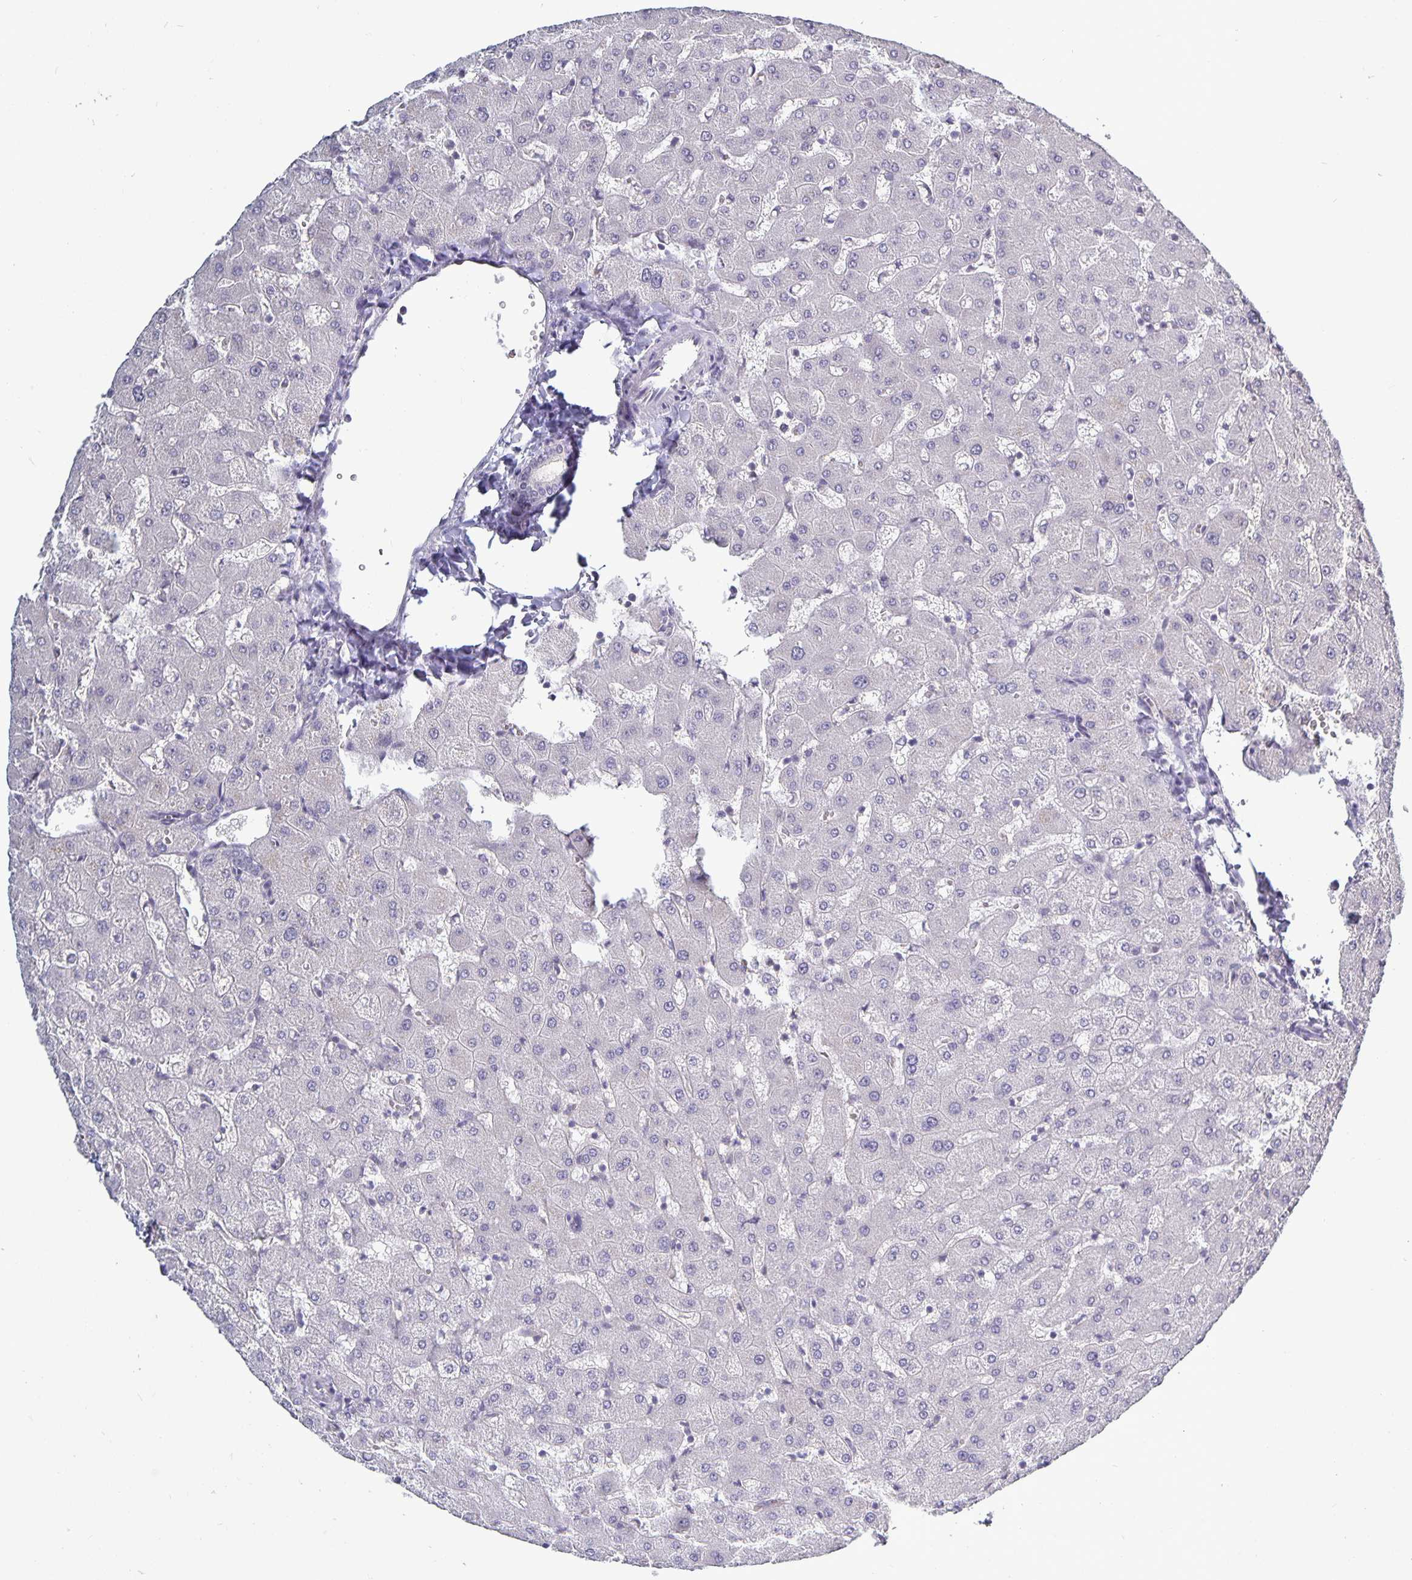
{"staining": {"intensity": "negative", "quantity": "none", "location": "none"}, "tissue": "liver", "cell_type": "Cholangiocytes", "image_type": "normal", "snomed": [{"axis": "morphology", "description": "Normal tissue, NOS"}, {"axis": "topography", "description": "Liver"}], "caption": "Immunohistochemical staining of unremarkable liver exhibits no significant positivity in cholangiocytes.", "gene": "PLCB3", "patient": {"sex": "female", "age": 63}}